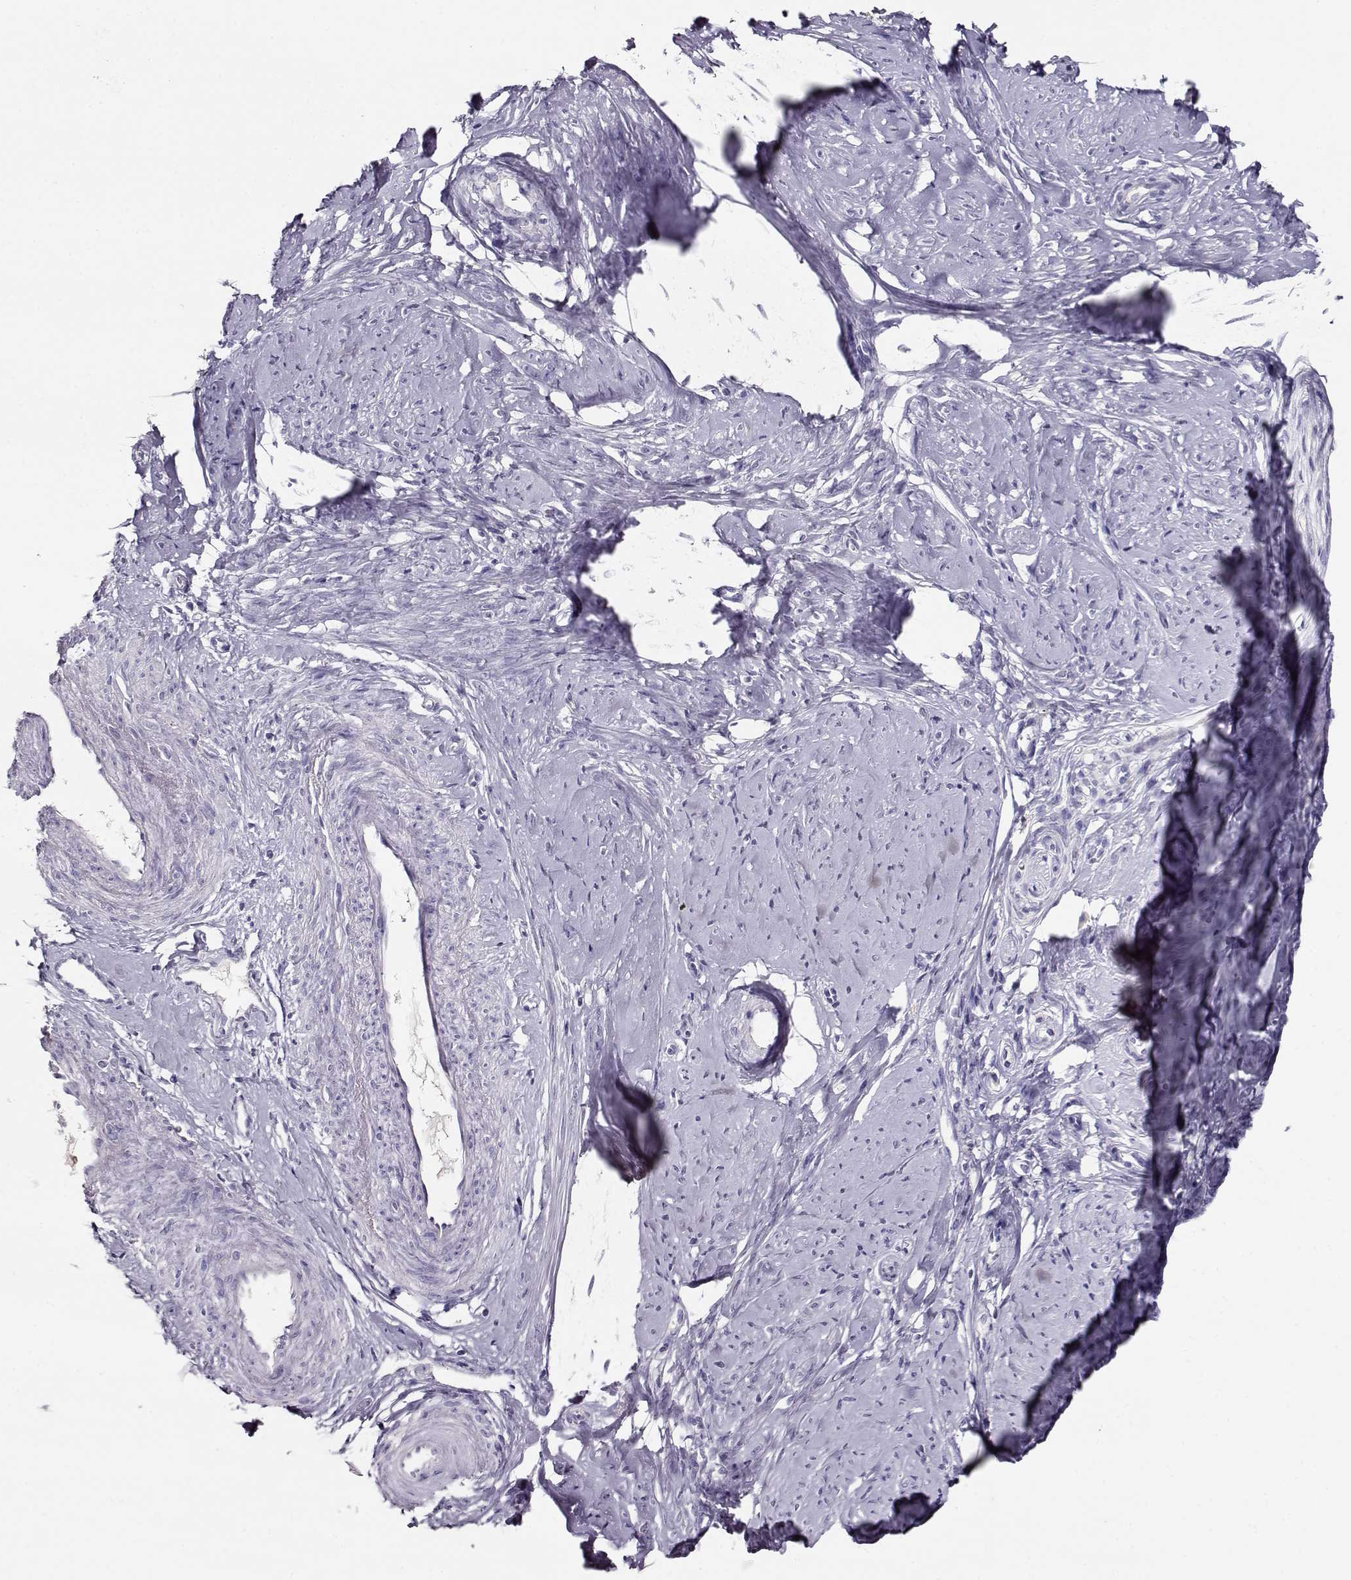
{"staining": {"intensity": "negative", "quantity": "none", "location": "none"}, "tissue": "smooth muscle", "cell_type": "Smooth muscle cells", "image_type": "normal", "snomed": [{"axis": "morphology", "description": "Normal tissue, NOS"}, {"axis": "topography", "description": "Smooth muscle"}], "caption": "Immunohistochemistry (IHC) photomicrograph of normal smooth muscle: smooth muscle stained with DAB (3,3'-diaminobenzidine) reveals no significant protein expression in smooth muscle cells.", "gene": "NDRG4", "patient": {"sex": "female", "age": 48}}